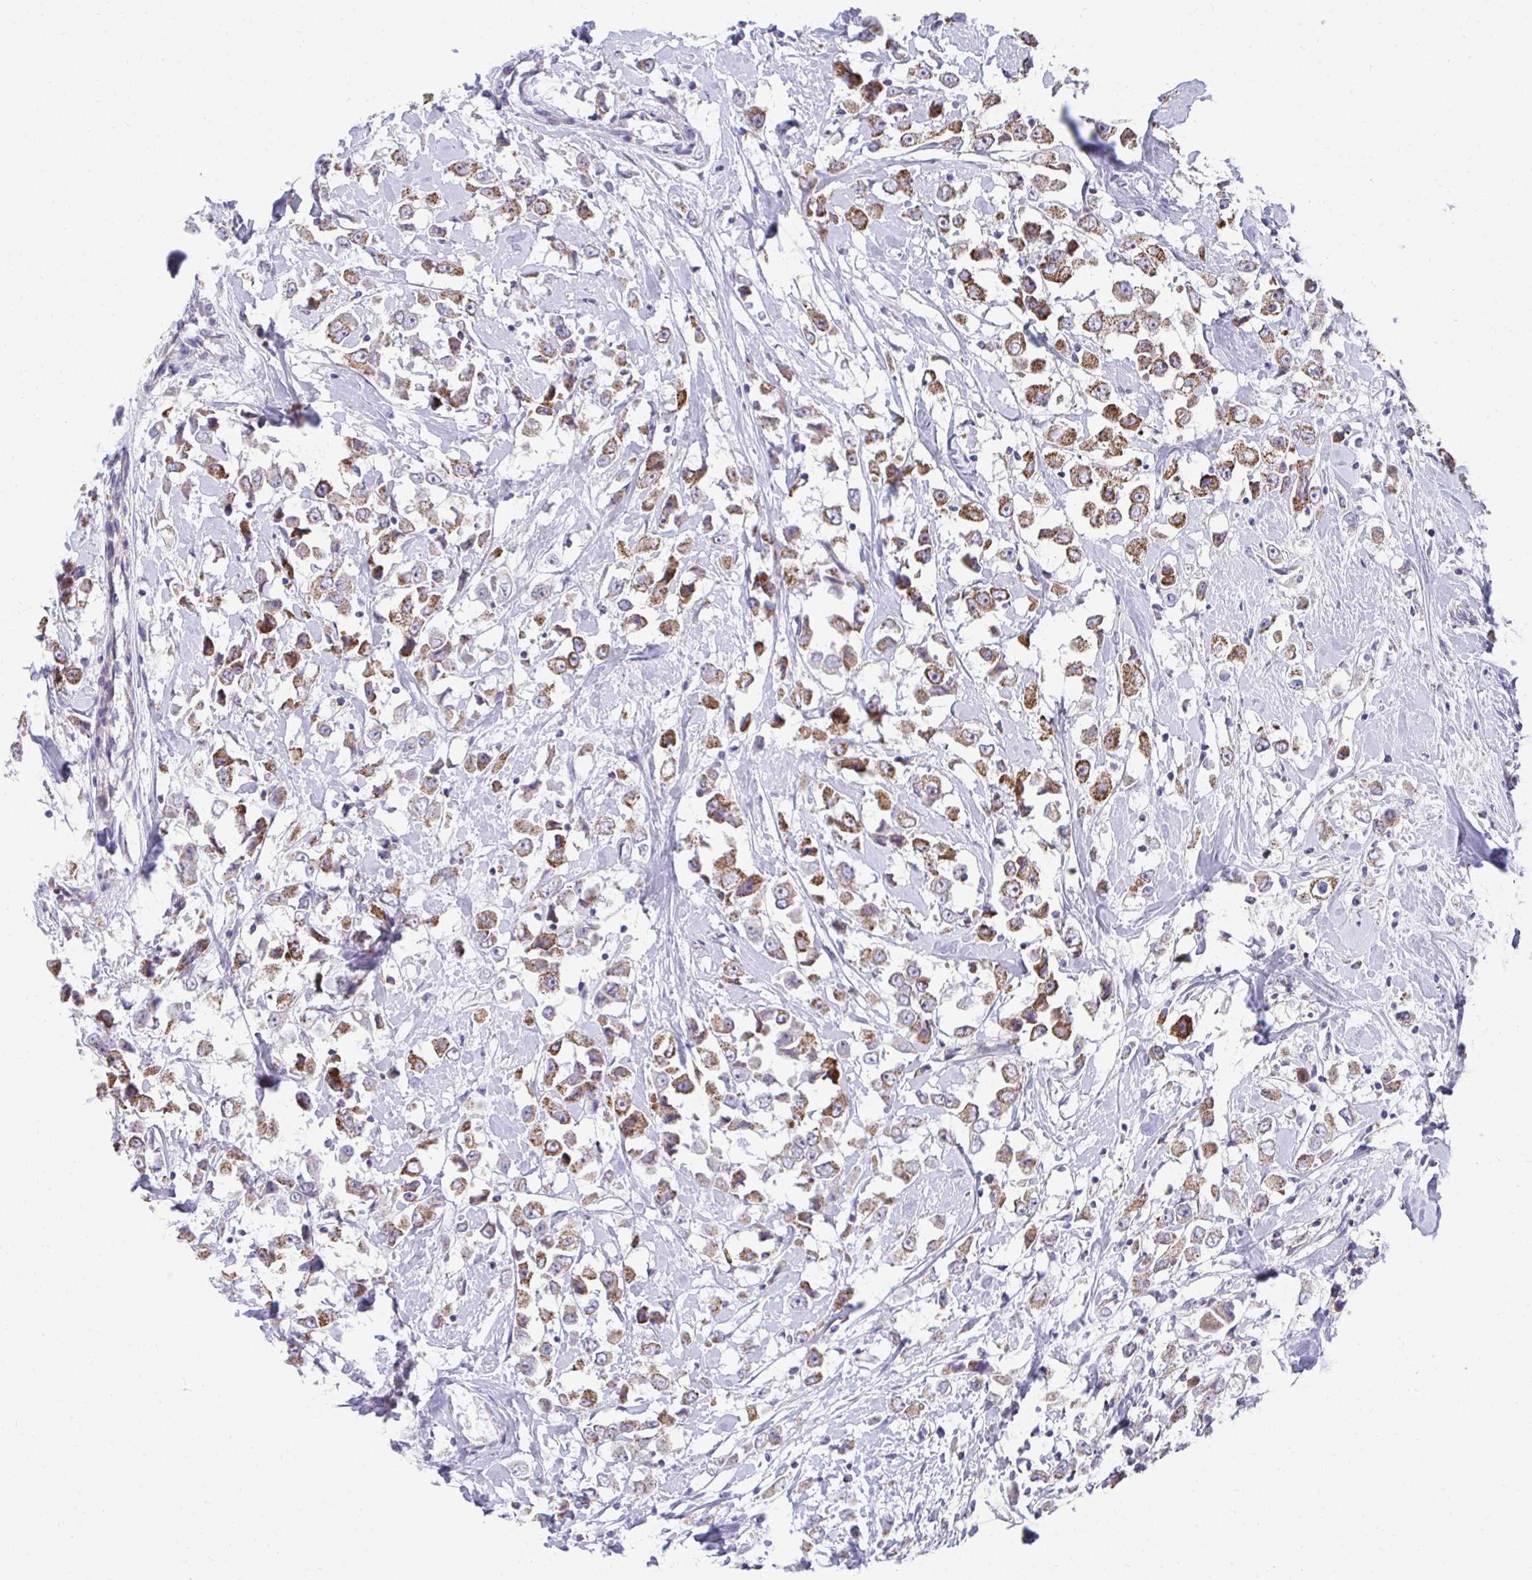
{"staining": {"intensity": "moderate", "quantity": ">75%", "location": "cytoplasmic/membranous"}, "tissue": "breast cancer", "cell_type": "Tumor cells", "image_type": "cancer", "snomed": [{"axis": "morphology", "description": "Duct carcinoma"}, {"axis": "topography", "description": "Breast"}], "caption": "Moderate cytoplasmic/membranous staining for a protein is identified in about >75% of tumor cells of breast cancer using immunohistochemistry.", "gene": "PRRG3", "patient": {"sex": "female", "age": 61}}